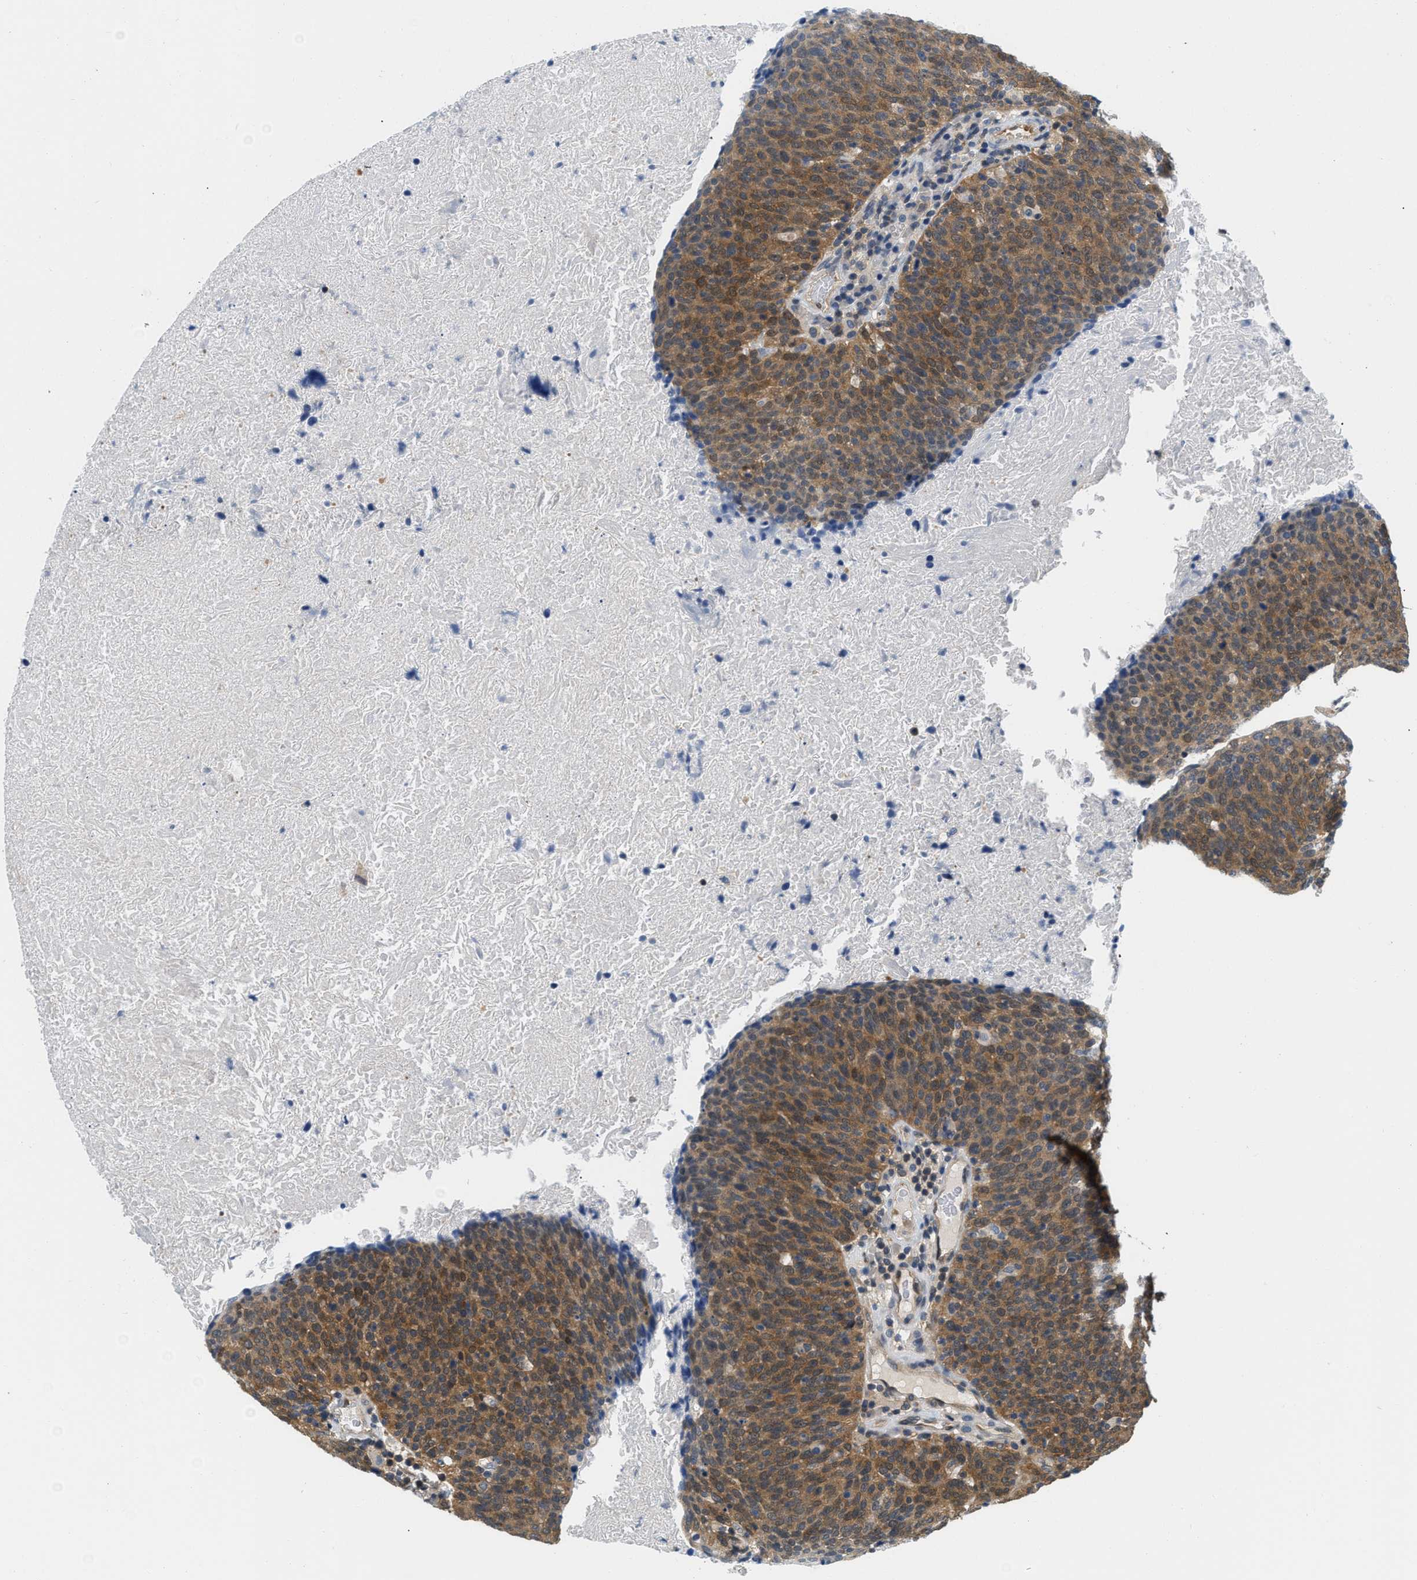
{"staining": {"intensity": "moderate", "quantity": ">75%", "location": "cytoplasmic/membranous,nuclear"}, "tissue": "head and neck cancer", "cell_type": "Tumor cells", "image_type": "cancer", "snomed": [{"axis": "morphology", "description": "Squamous cell carcinoma, NOS"}, {"axis": "morphology", "description": "Squamous cell carcinoma, metastatic, NOS"}, {"axis": "topography", "description": "Lymph node"}, {"axis": "topography", "description": "Head-Neck"}], "caption": "A brown stain labels moderate cytoplasmic/membranous and nuclear staining of a protein in human head and neck cancer tumor cells. Nuclei are stained in blue.", "gene": "EIF4EBP2", "patient": {"sex": "male", "age": 62}}